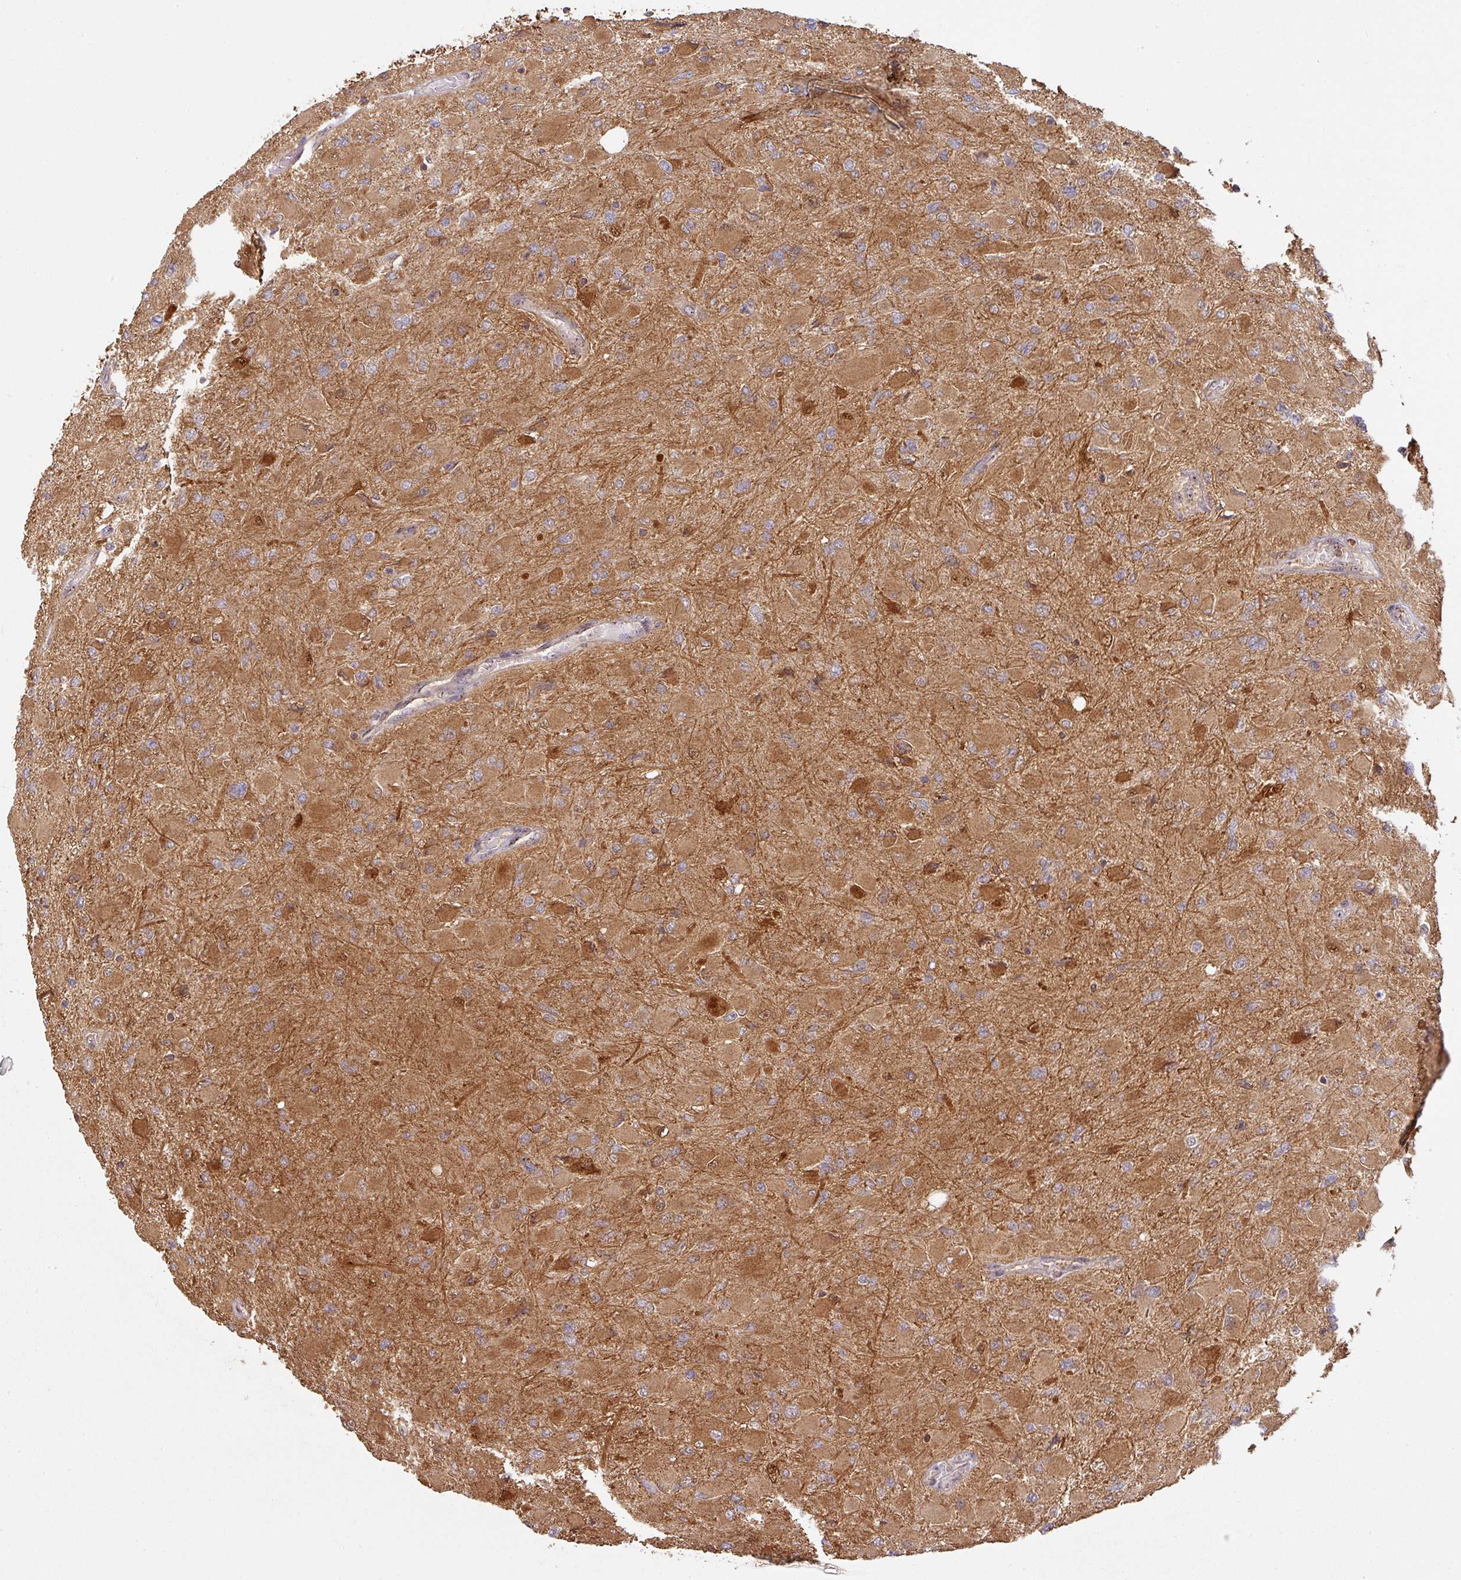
{"staining": {"intensity": "moderate", "quantity": ">75%", "location": "cytoplasmic/membranous"}, "tissue": "glioma", "cell_type": "Tumor cells", "image_type": "cancer", "snomed": [{"axis": "morphology", "description": "Glioma, malignant, High grade"}, {"axis": "topography", "description": "Cerebral cortex"}], "caption": "The immunohistochemical stain labels moderate cytoplasmic/membranous staining in tumor cells of glioma tissue.", "gene": "ZNF322", "patient": {"sex": "female", "age": 36}}